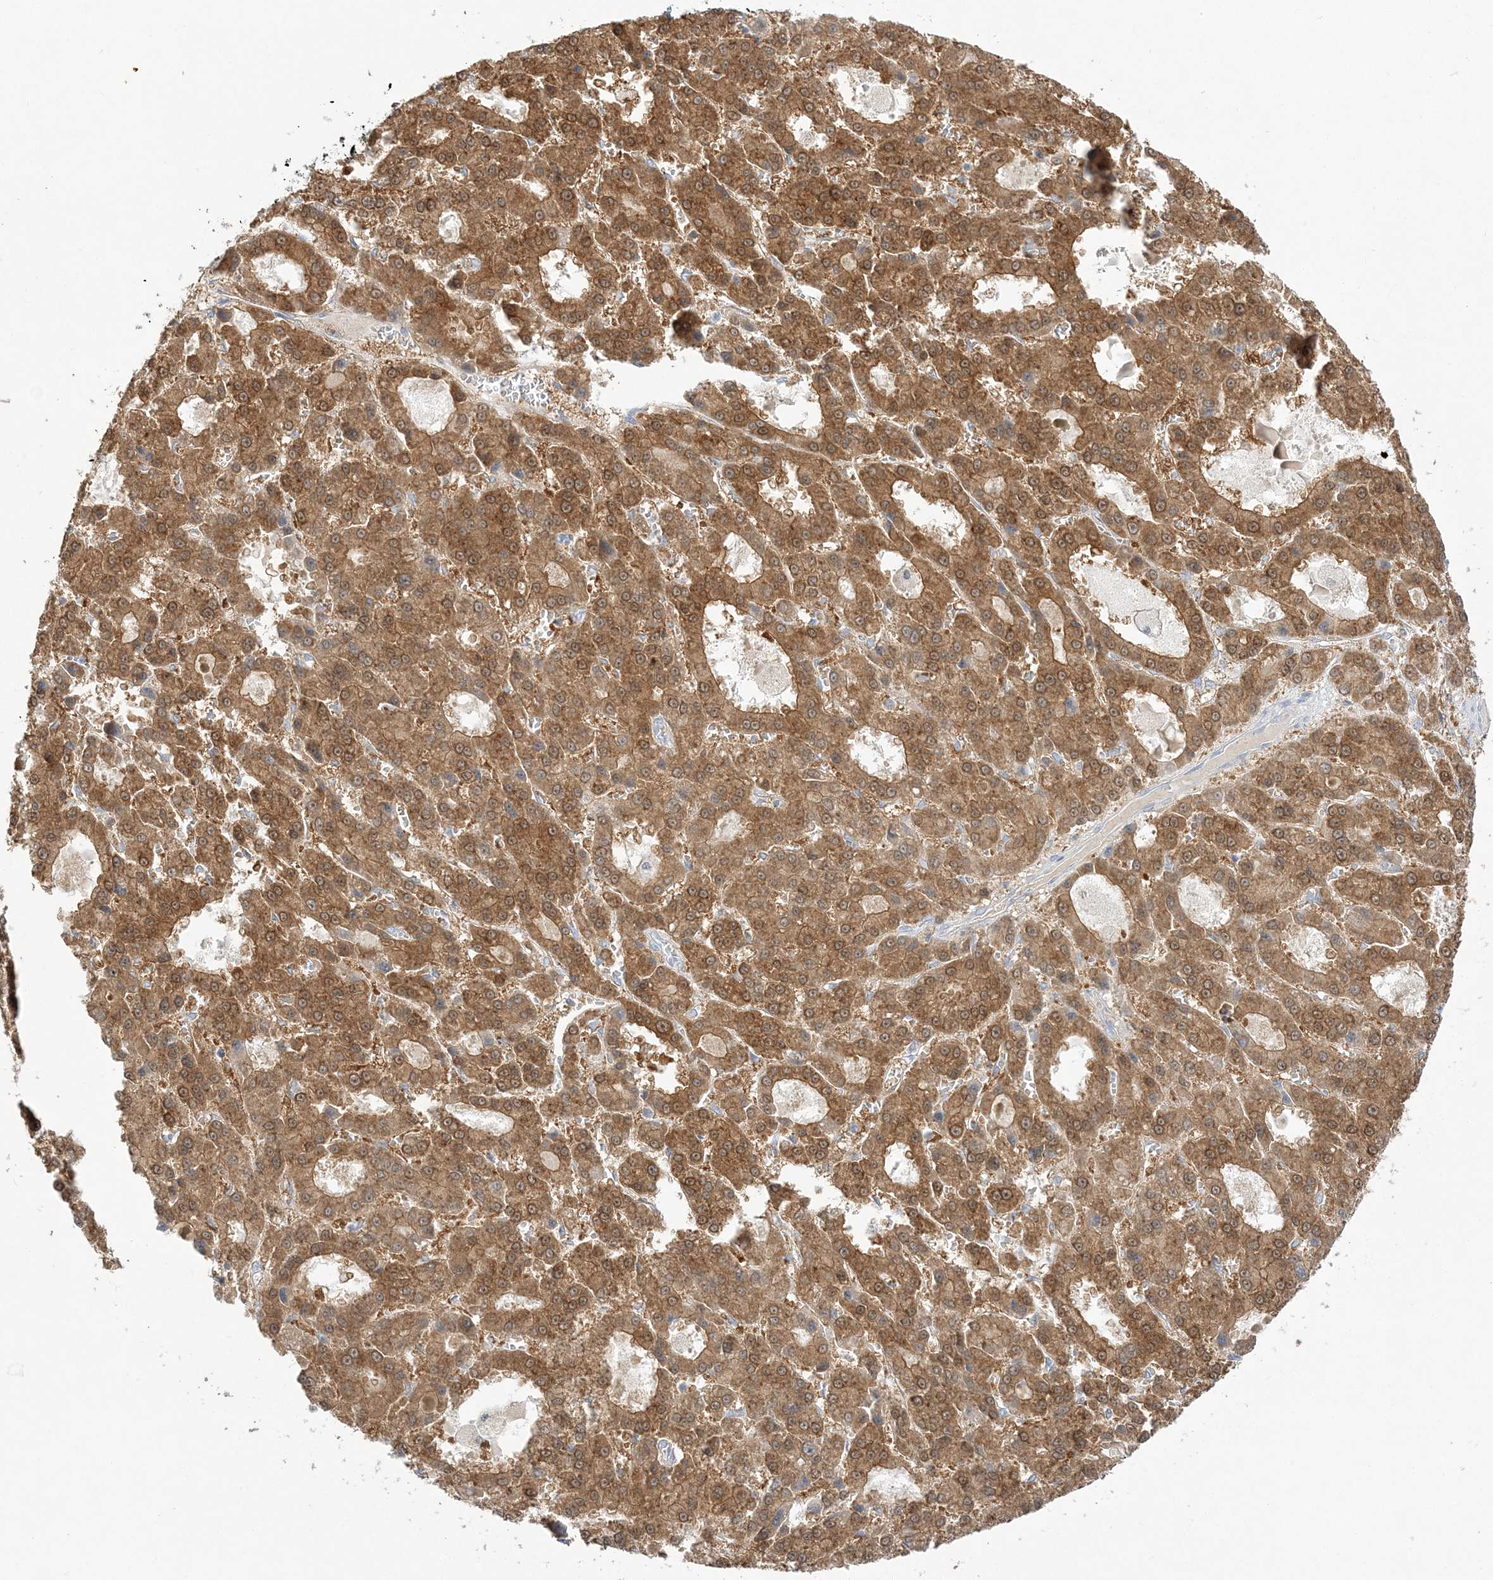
{"staining": {"intensity": "moderate", "quantity": ">75%", "location": "cytoplasmic/membranous,nuclear"}, "tissue": "liver cancer", "cell_type": "Tumor cells", "image_type": "cancer", "snomed": [{"axis": "morphology", "description": "Carcinoma, Hepatocellular, NOS"}, {"axis": "topography", "description": "Liver"}], "caption": "Protein positivity by immunohistochemistry (IHC) demonstrates moderate cytoplasmic/membranous and nuclear expression in approximately >75% of tumor cells in liver cancer.", "gene": "PCBD1", "patient": {"sex": "male", "age": 70}}